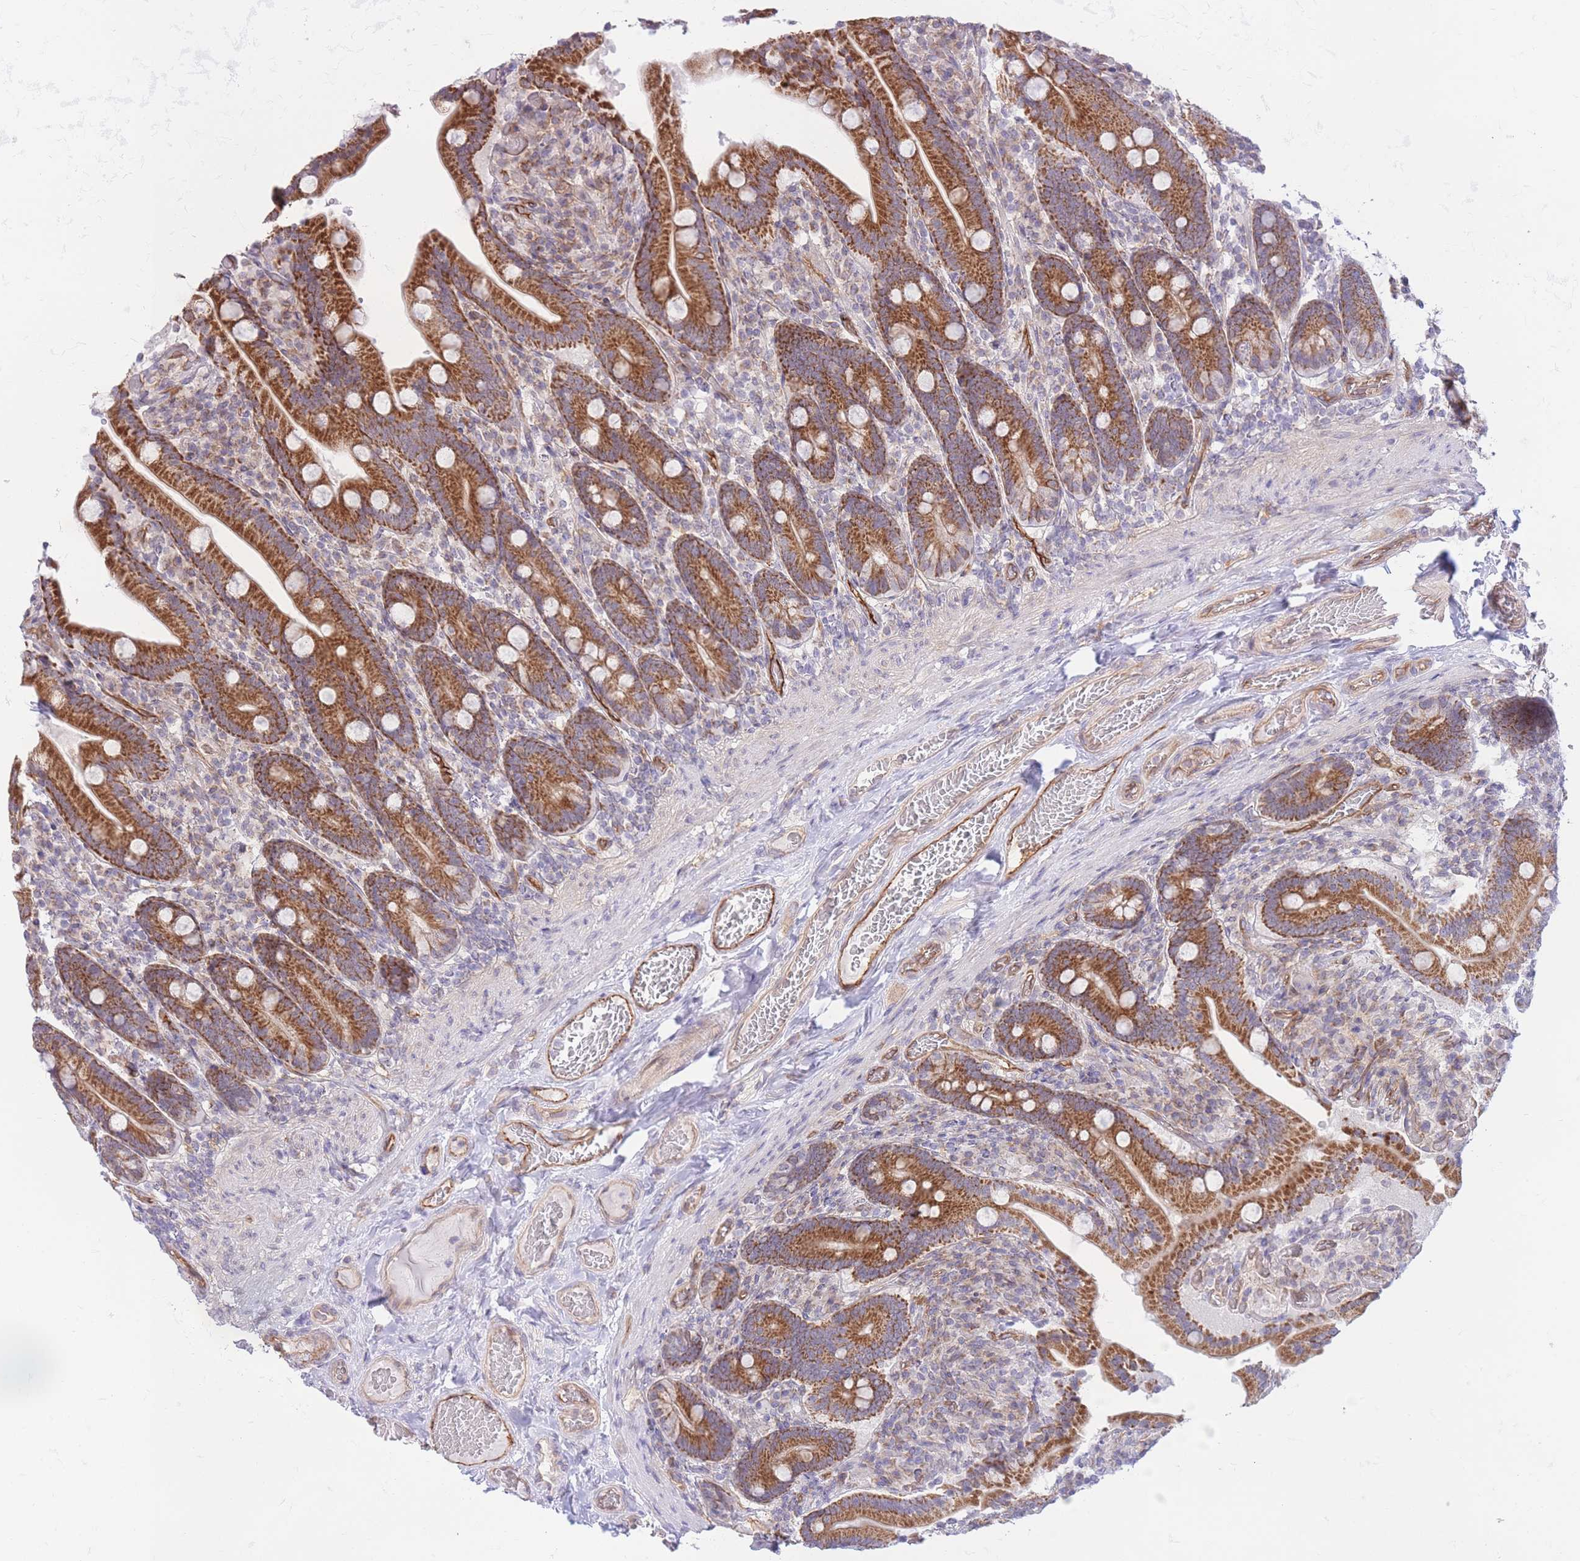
{"staining": {"intensity": "strong", "quantity": ">75%", "location": "cytoplasmic/membranous"}, "tissue": "duodenum", "cell_type": "Glandular cells", "image_type": "normal", "snomed": [{"axis": "morphology", "description": "Normal tissue, NOS"}, {"axis": "topography", "description": "Duodenum"}], "caption": "An image of human duodenum stained for a protein demonstrates strong cytoplasmic/membranous brown staining in glandular cells. (IHC, brightfield microscopy, high magnification).", "gene": "MRPS31", "patient": {"sex": "female", "age": 62}}